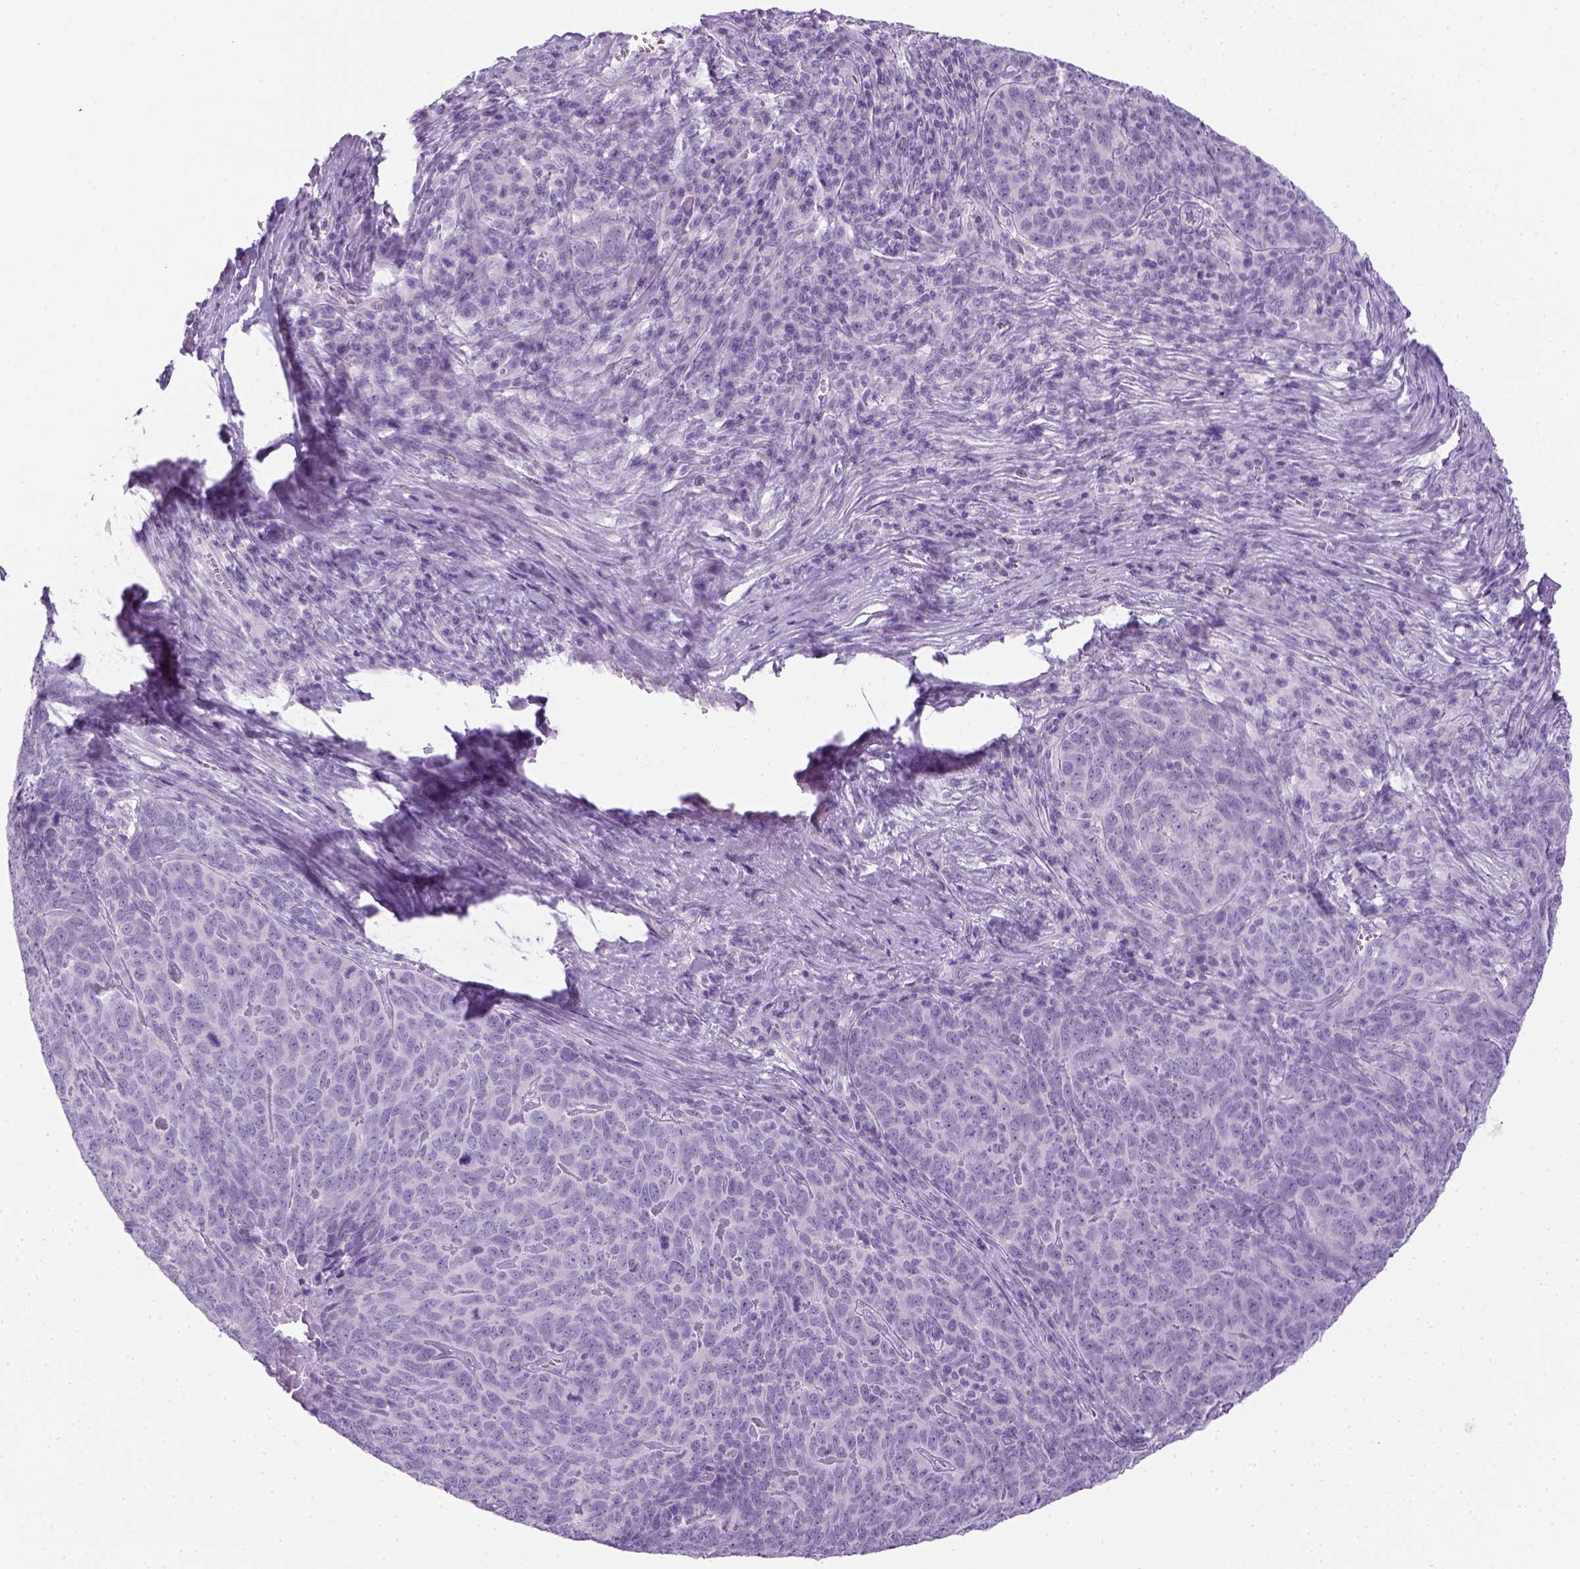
{"staining": {"intensity": "negative", "quantity": "none", "location": "none"}, "tissue": "skin cancer", "cell_type": "Tumor cells", "image_type": "cancer", "snomed": [{"axis": "morphology", "description": "Squamous cell carcinoma, NOS"}, {"axis": "topography", "description": "Skin"}, {"axis": "topography", "description": "Anal"}], "caption": "IHC micrograph of neoplastic tissue: skin cancer stained with DAB (3,3'-diaminobenzidine) reveals no significant protein staining in tumor cells. (Brightfield microscopy of DAB immunohistochemistry at high magnification).", "gene": "LGSN", "patient": {"sex": "female", "age": 51}}